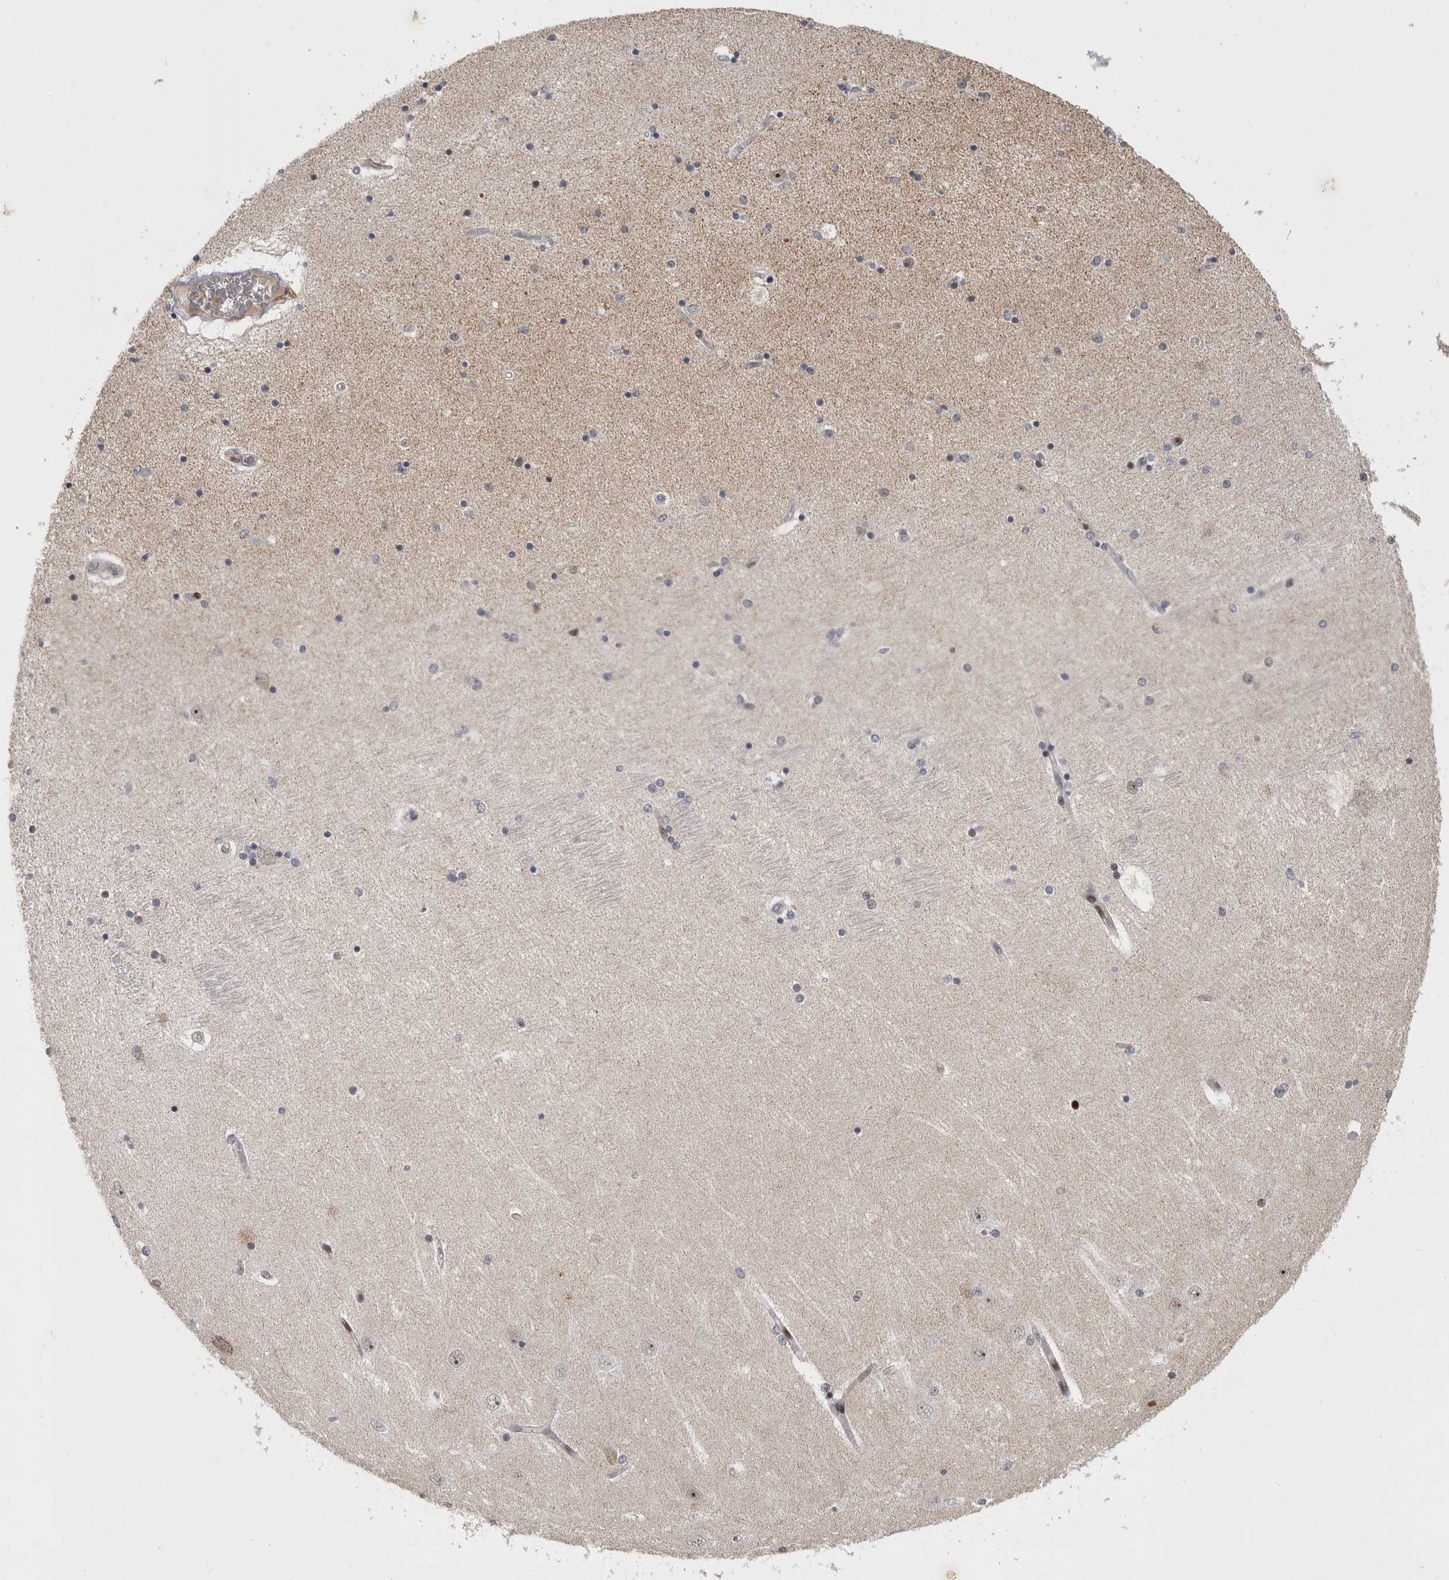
{"staining": {"intensity": "negative", "quantity": "none", "location": "none"}, "tissue": "hippocampus", "cell_type": "Glial cells", "image_type": "normal", "snomed": [{"axis": "morphology", "description": "Normal tissue, NOS"}, {"axis": "topography", "description": "Hippocampus"}], "caption": "An image of hippocampus stained for a protein demonstrates no brown staining in glial cells.", "gene": "PCMTD1", "patient": {"sex": "female", "age": 54}}